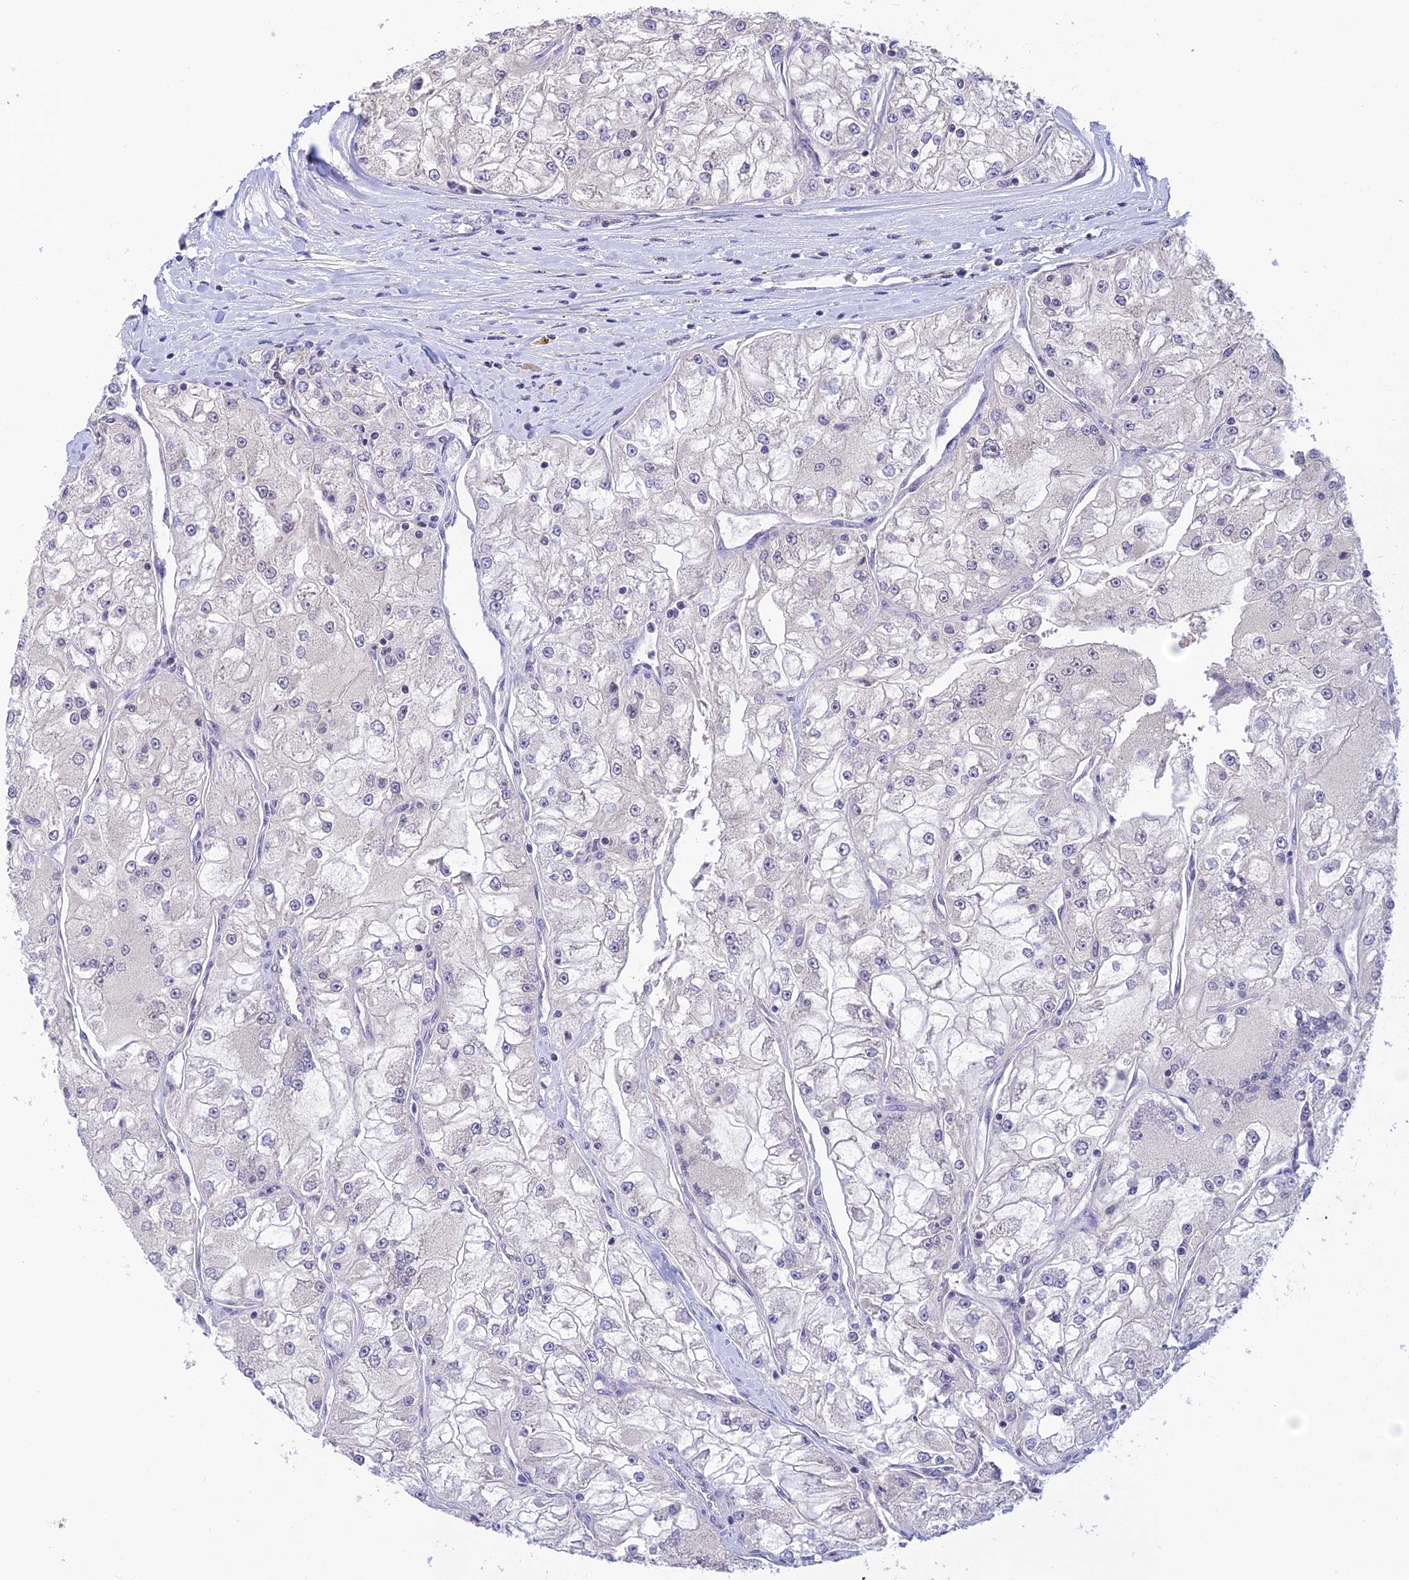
{"staining": {"intensity": "negative", "quantity": "none", "location": "none"}, "tissue": "renal cancer", "cell_type": "Tumor cells", "image_type": "cancer", "snomed": [{"axis": "morphology", "description": "Adenocarcinoma, NOS"}, {"axis": "topography", "description": "Kidney"}], "caption": "Photomicrograph shows no significant protein expression in tumor cells of renal adenocarcinoma.", "gene": "THAP11", "patient": {"sex": "female", "age": 72}}